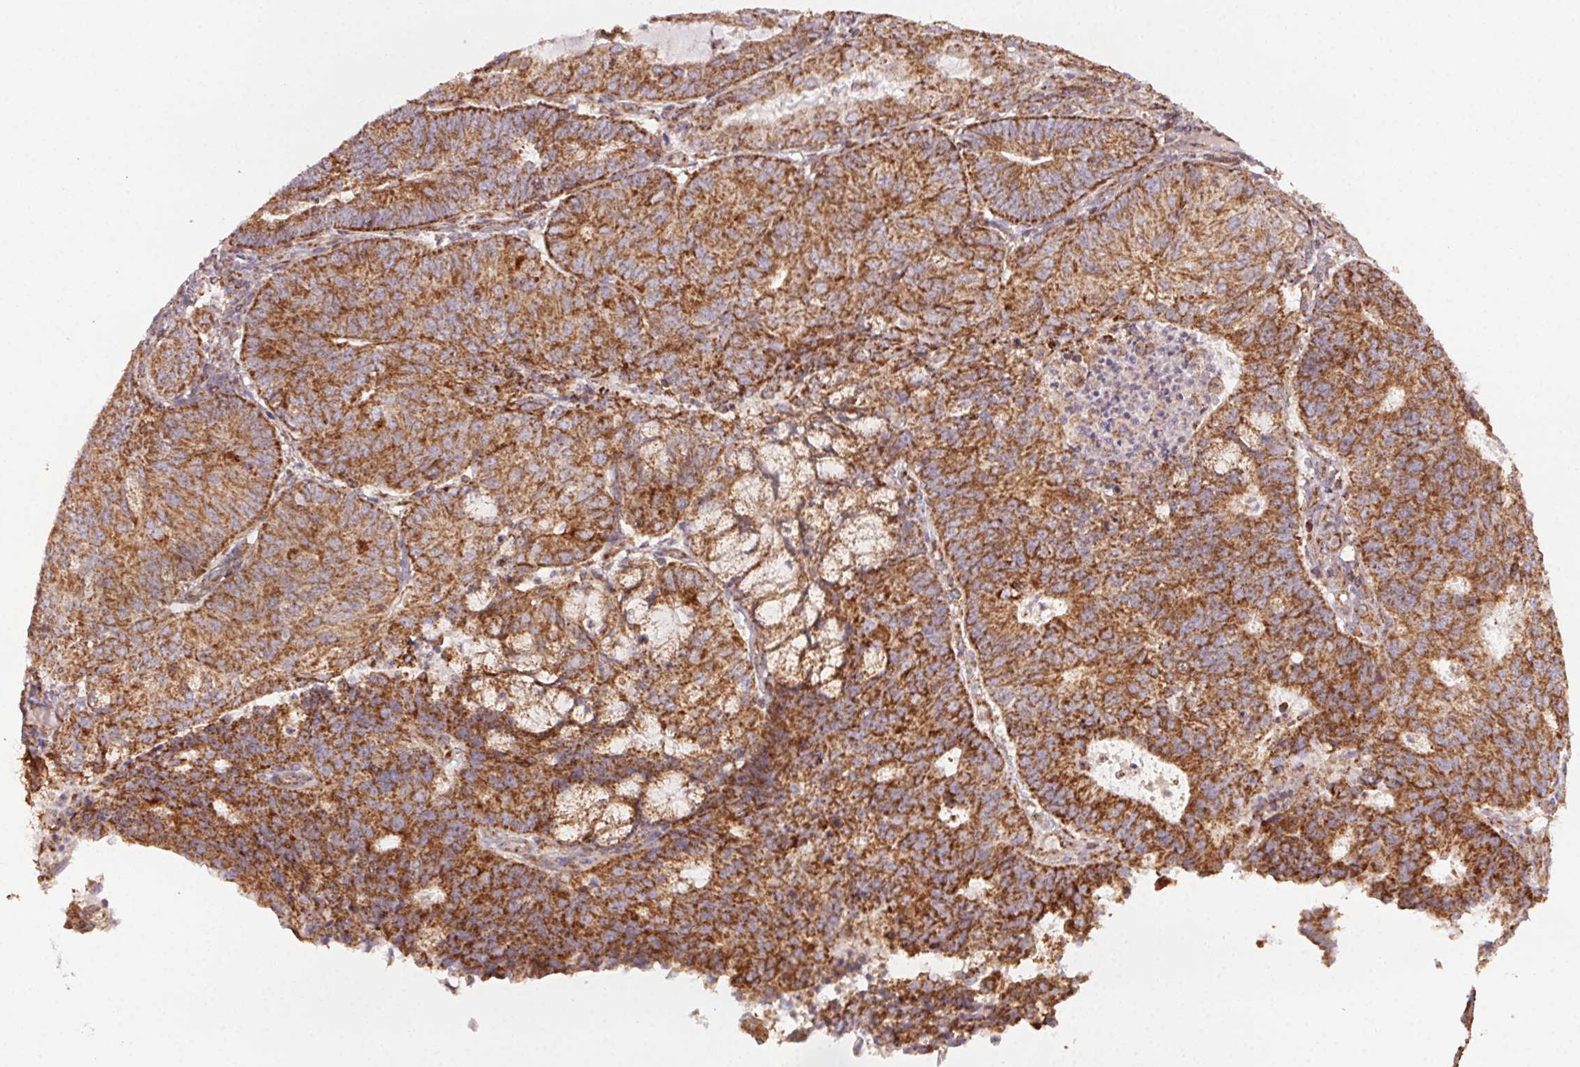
{"staining": {"intensity": "strong", "quantity": ">75%", "location": "cytoplasmic/membranous"}, "tissue": "endometrial cancer", "cell_type": "Tumor cells", "image_type": "cancer", "snomed": [{"axis": "morphology", "description": "Adenocarcinoma, NOS"}, {"axis": "topography", "description": "Endometrium"}], "caption": "Immunohistochemical staining of endometrial cancer (adenocarcinoma) demonstrates high levels of strong cytoplasmic/membranous staining in about >75% of tumor cells.", "gene": "CLPB", "patient": {"sex": "female", "age": 82}}